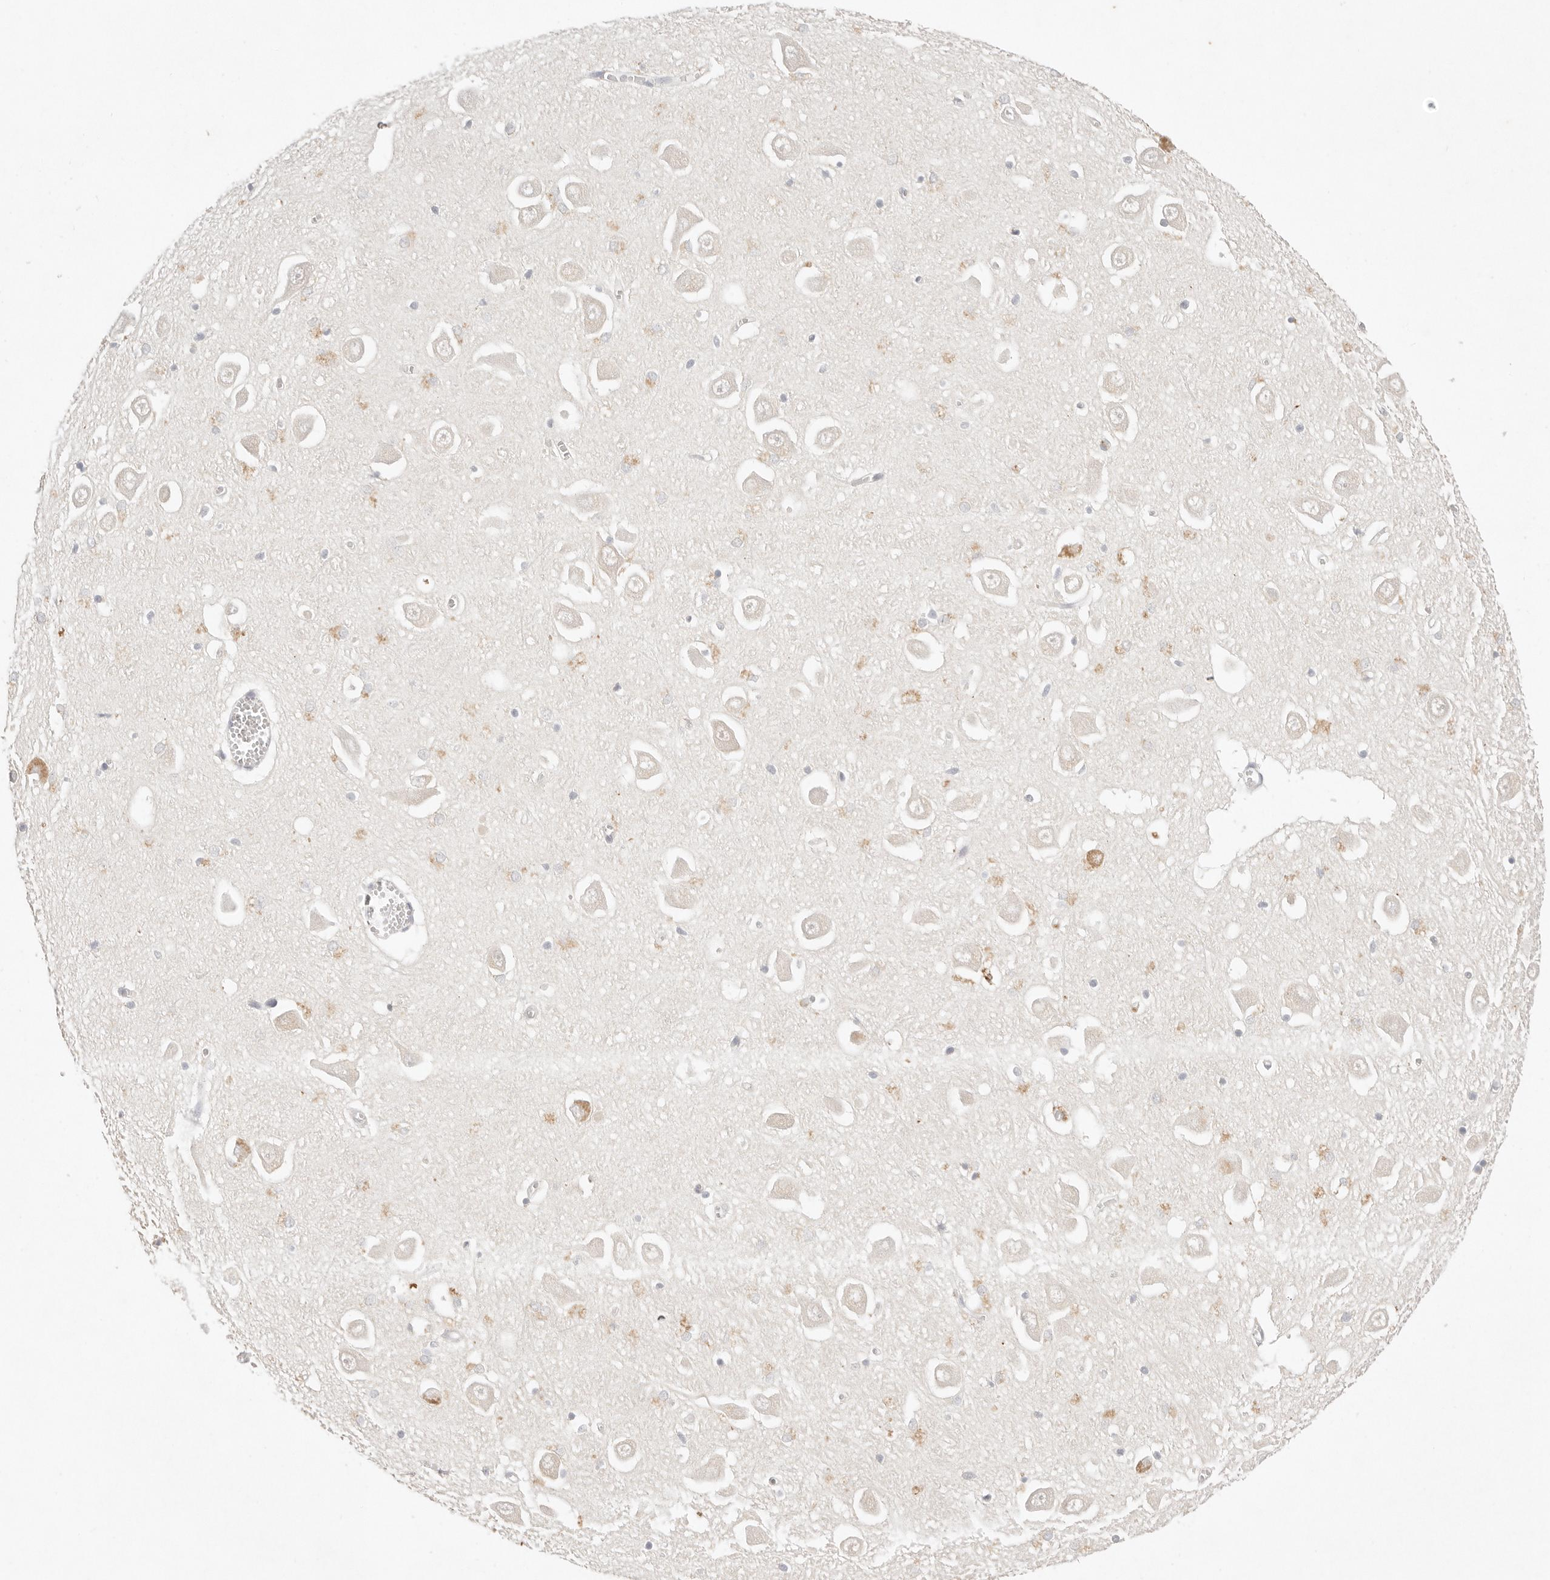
{"staining": {"intensity": "negative", "quantity": "none", "location": "none"}, "tissue": "hippocampus", "cell_type": "Glial cells", "image_type": "normal", "snomed": [{"axis": "morphology", "description": "Normal tissue, NOS"}, {"axis": "topography", "description": "Hippocampus"}], "caption": "IHC of benign hippocampus exhibits no staining in glial cells.", "gene": "SPHK1", "patient": {"sex": "male", "age": 70}}